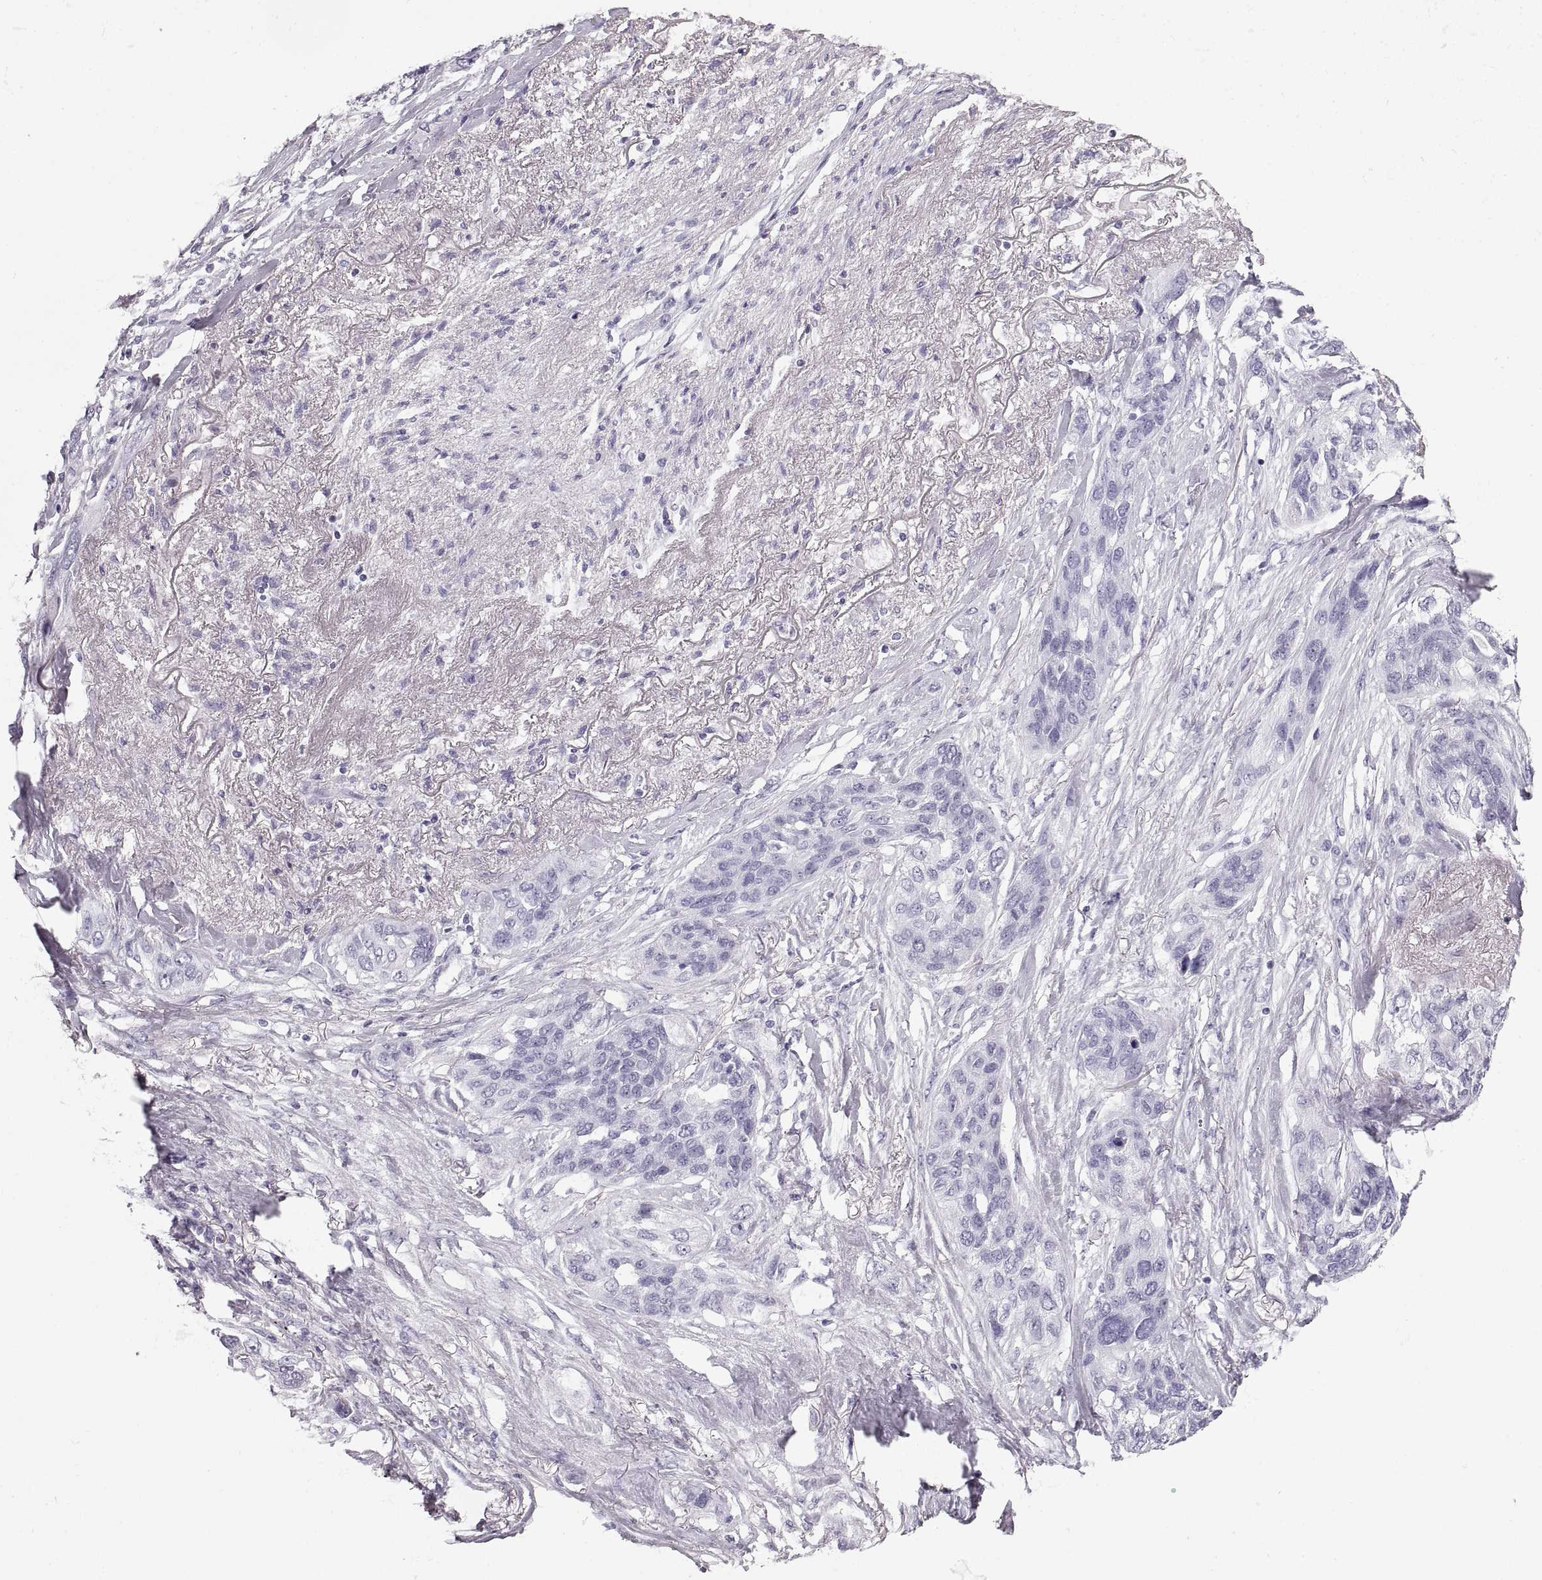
{"staining": {"intensity": "negative", "quantity": "none", "location": "none"}, "tissue": "lung cancer", "cell_type": "Tumor cells", "image_type": "cancer", "snomed": [{"axis": "morphology", "description": "Squamous cell carcinoma, NOS"}, {"axis": "topography", "description": "Lung"}], "caption": "Tumor cells show no significant expression in lung cancer.", "gene": "CRYAA", "patient": {"sex": "female", "age": 70}}